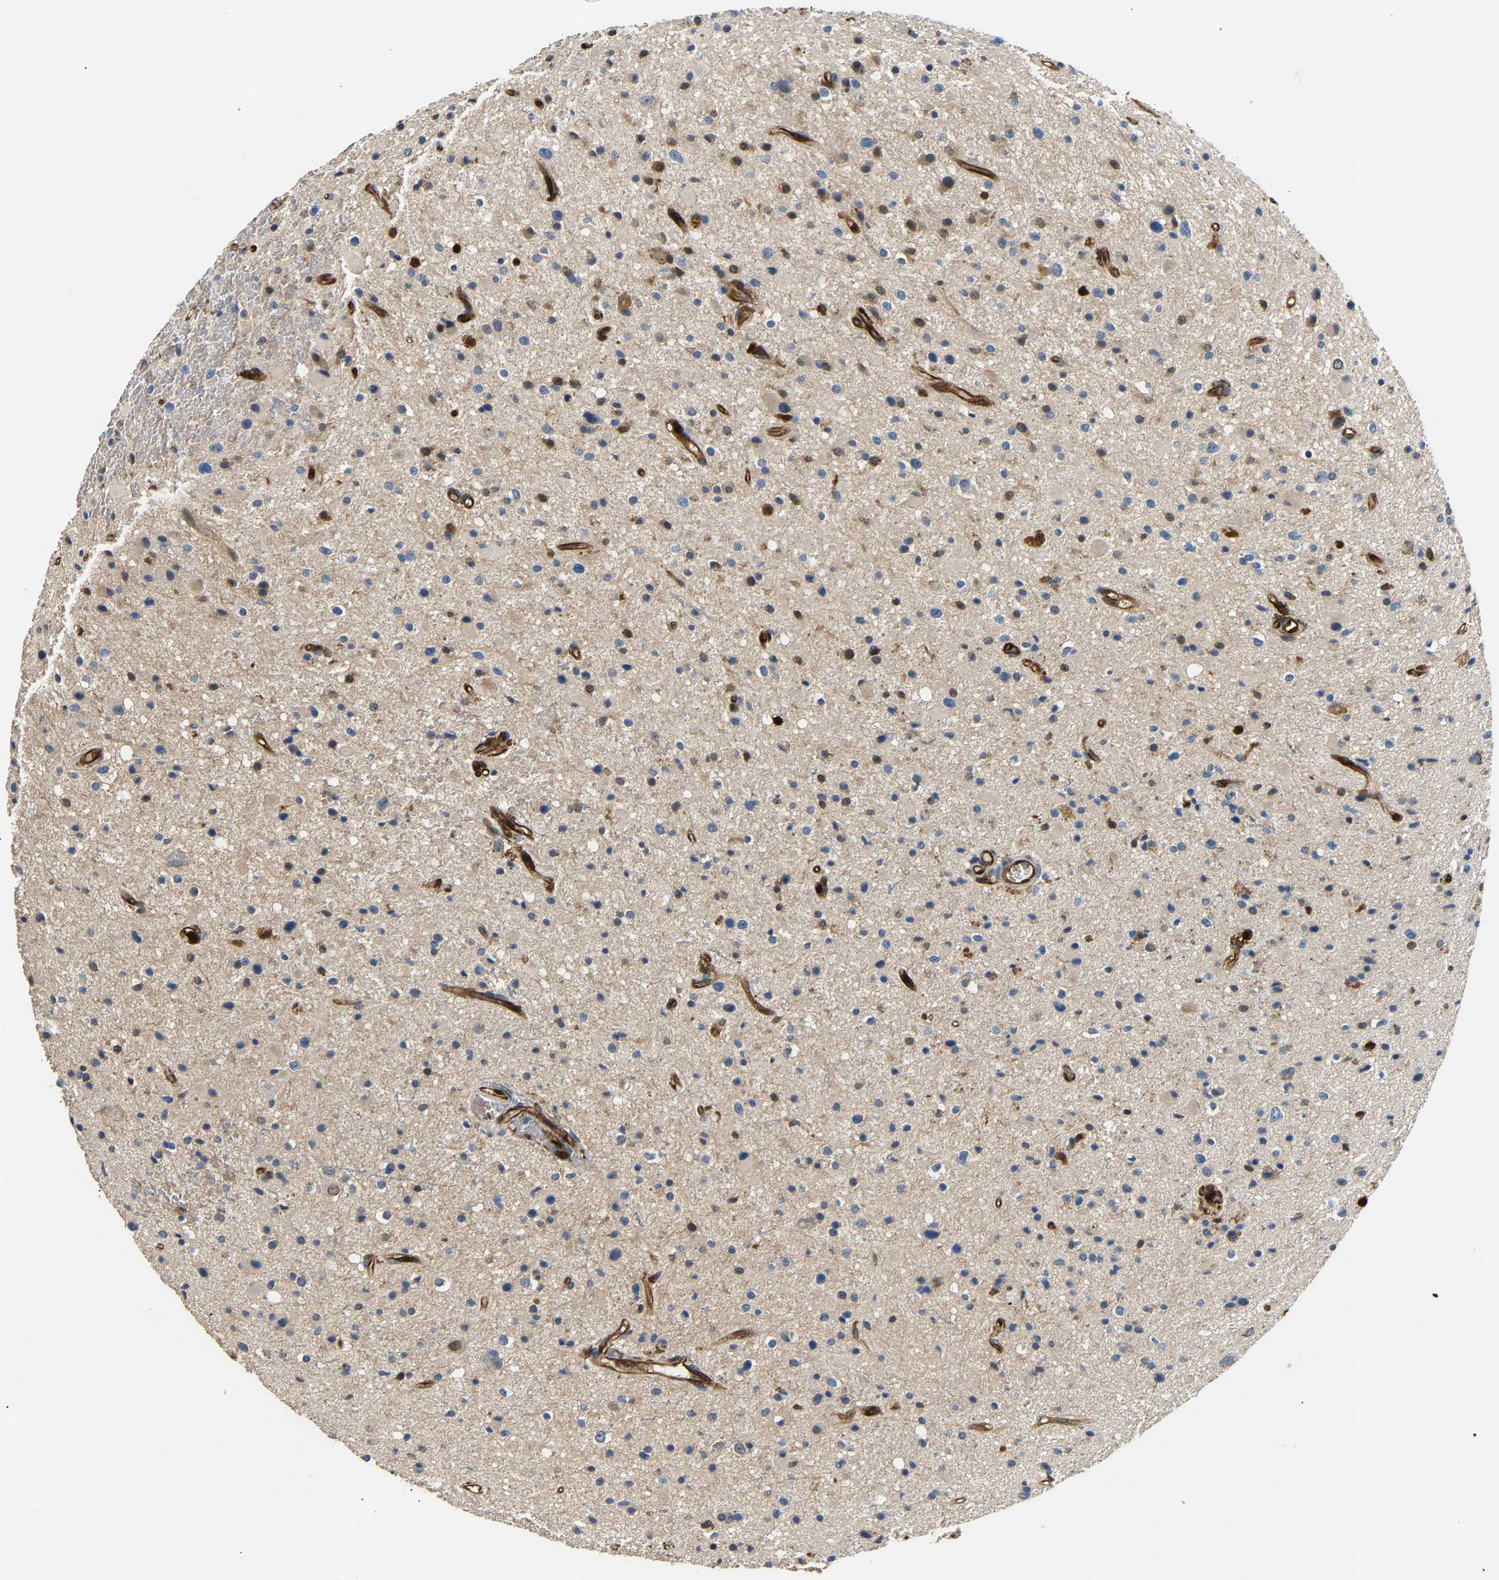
{"staining": {"intensity": "weak", "quantity": "<25%", "location": "cytoplasmic/membranous"}, "tissue": "glioma", "cell_type": "Tumor cells", "image_type": "cancer", "snomed": [{"axis": "morphology", "description": "Glioma, malignant, High grade"}, {"axis": "topography", "description": "Brain"}], "caption": "Immunohistochemistry (IHC) image of neoplastic tissue: malignant glioma (high-grade) stained with DAB demonstrates no significant protein expression in tumor cells.", "gene": "GIMAP7", "patient": {"sex": "male", "age": 33}}